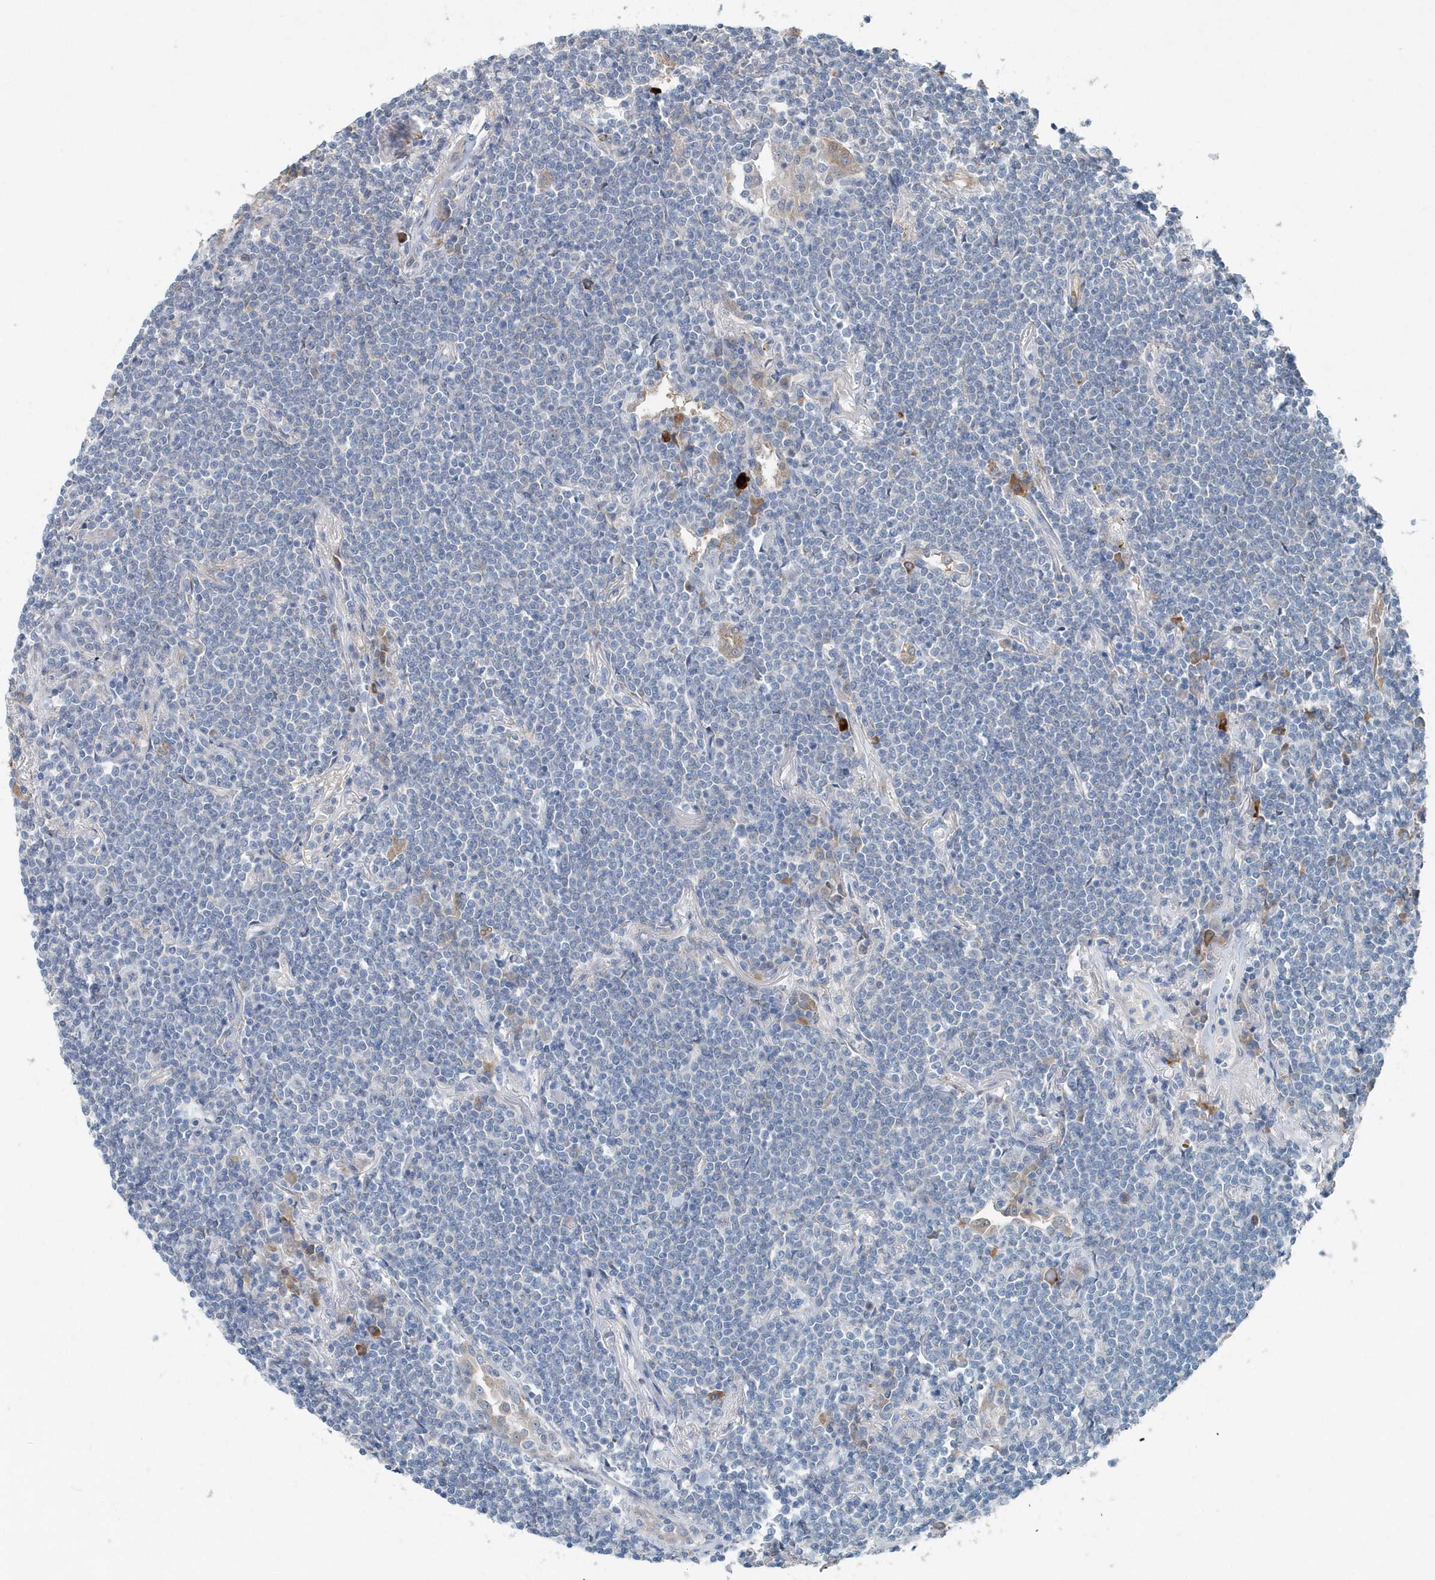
{"staining": {"intensity": "negative", "quantity": "none", "location": "none"}, "tissue": "lymphoma", "cell_type": "Tumor cells", "image_type": "cancer", "snomed": [{"axis": "morphology", "description": "Malignant lymphoma, non-Hodgkin's type, Low grade"}, {"axis": "topography", "description": "Lung"}], "caption": "Tumor cells are negative for brown protein staining in malignant lymphoma, non-Hodgkin's type (low-grade).", "gene": "PFN2", "patient": {"sex": "female", "age": 71}}